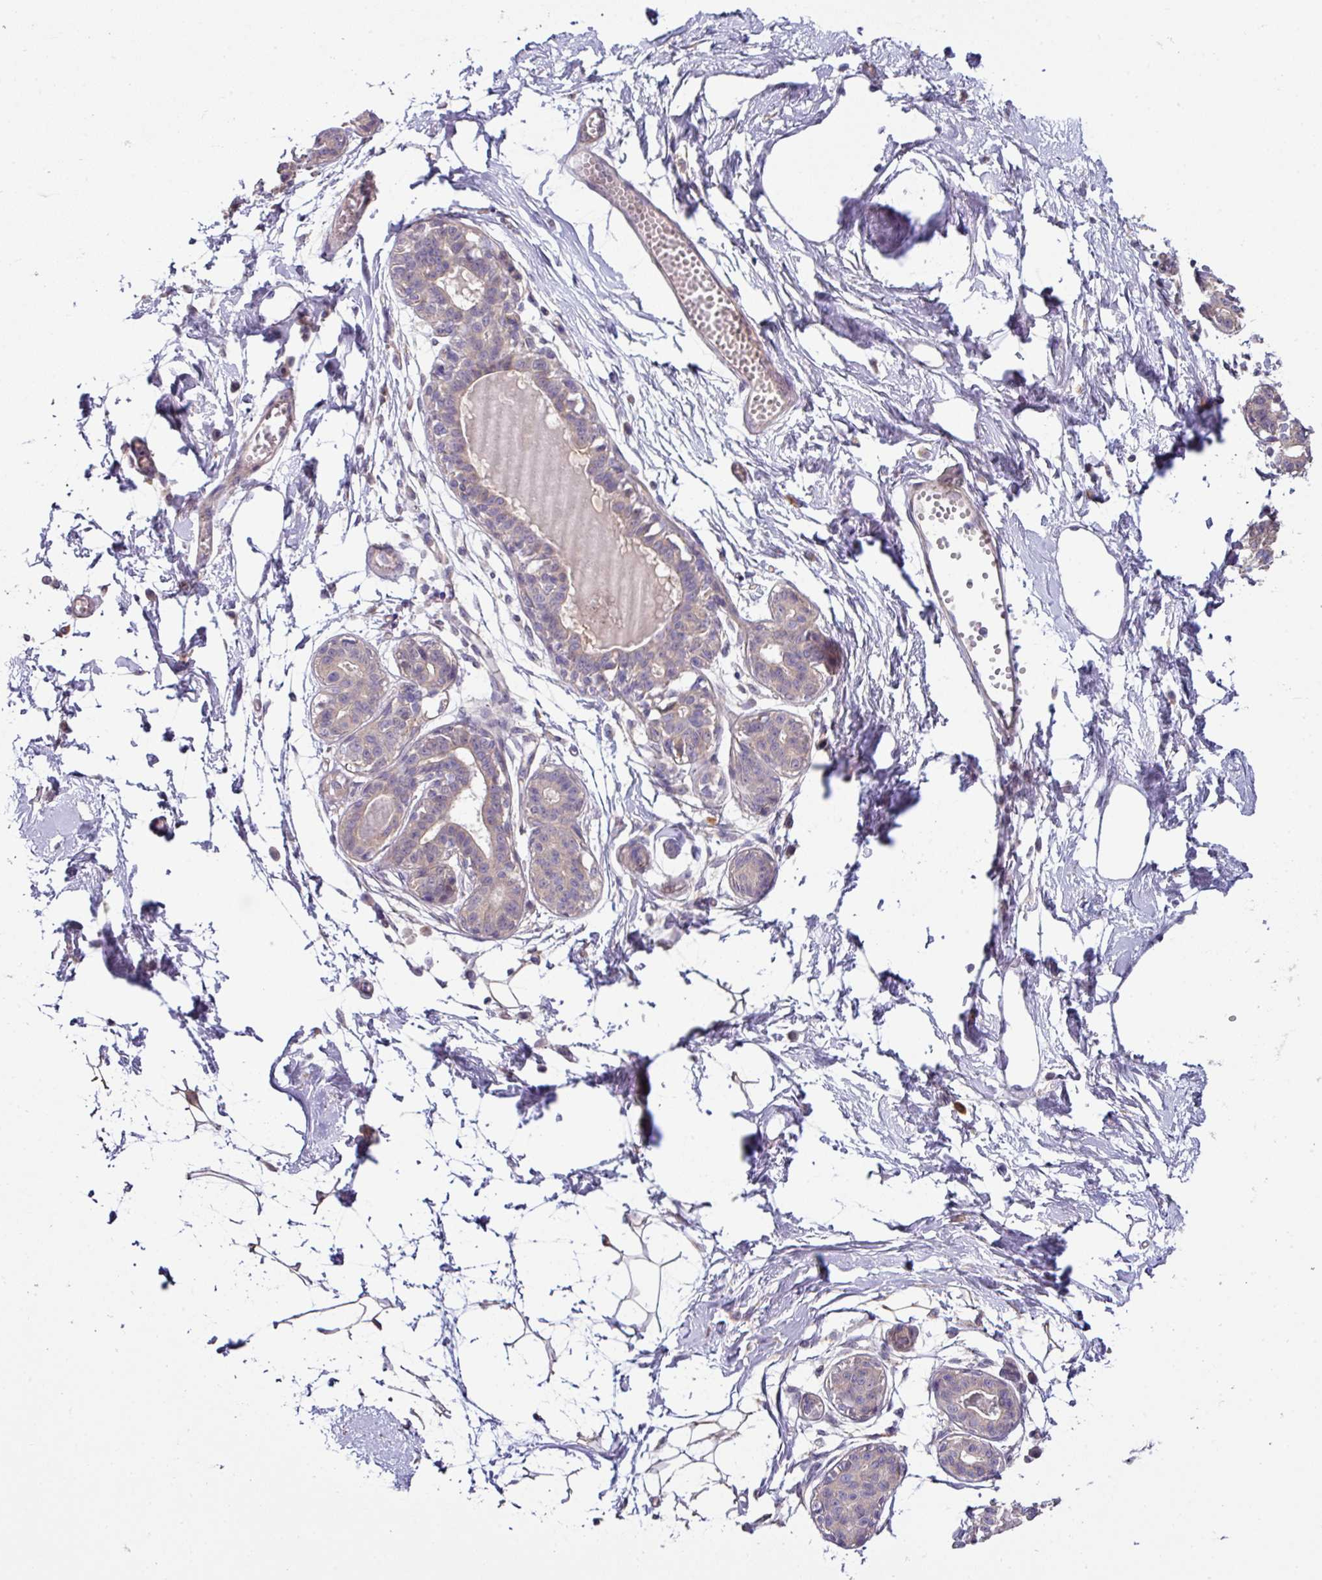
{"staining": {"intensity": "negative", "quantity": "none", "location": "none"}, "tissue": "breast", "cell_type": "Adipocytes", "image_type": "normal", "snomed": [{"axis": "morphology", "description": "Normal tissue, NOS"}, {"axis": "topography", "description": "Breast"}], "caption": "An image of human breast is negative for staining in adipocytes. Brightfield microscopy of IHC stained with DAB (brown) and hematoxylin (blue), captured at high magnification.", "gene": "SLAMF6", "patient": {"sex": "female", "age": 45}}